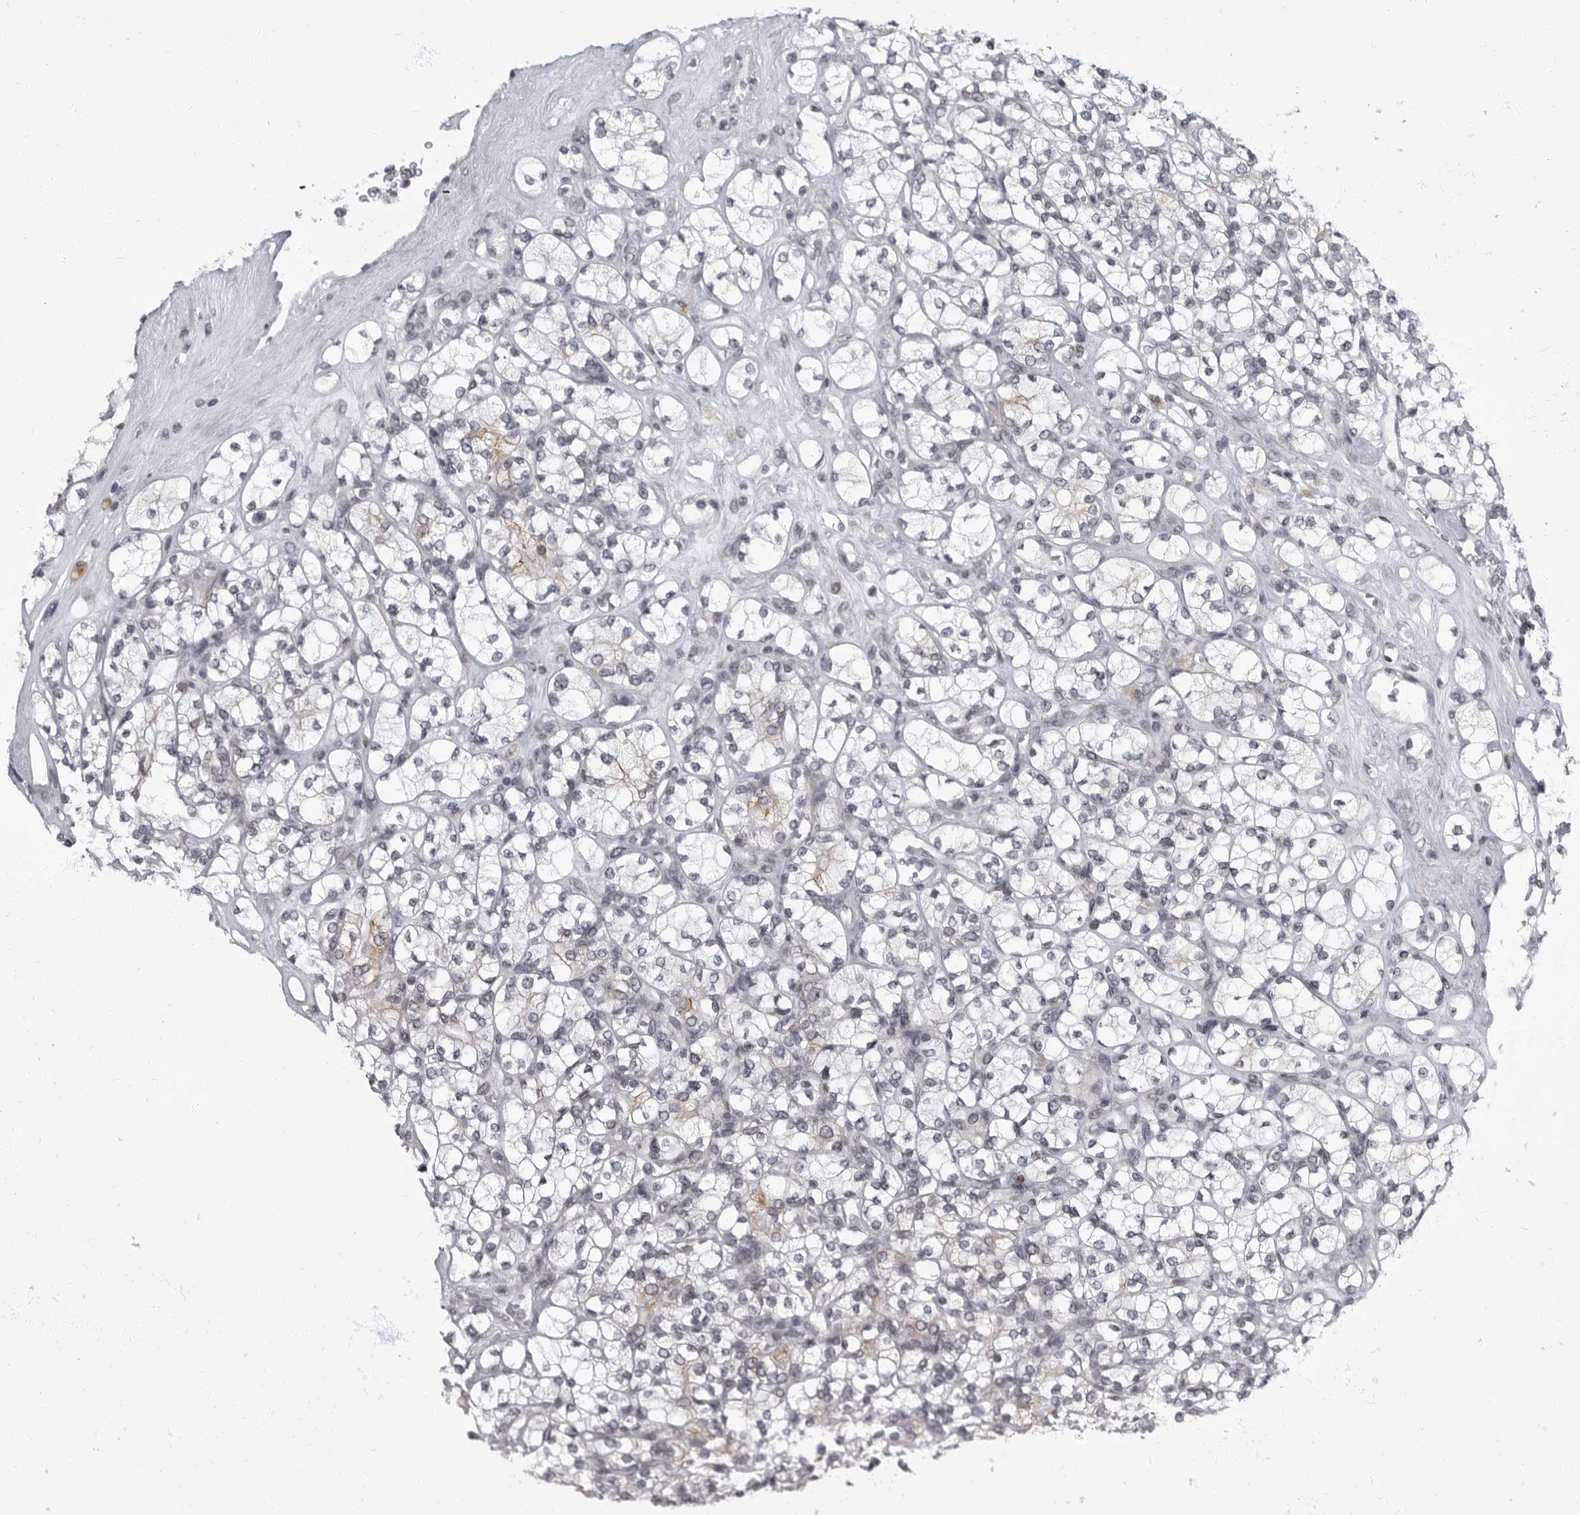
{"staining": {"intensity": "weak", "quantity": "25%-75%", "location": "cytoplasmic/membranous"}, "tissue": "renal cancer", "cell_type": "Tumor cells", "image_type": "cancer", "snomed": [{"axis": "morphology", "description": "Adenocarcinoma, NOS"}, {"axis": "topography", "description": "Kidney"}], "caption": "Protein expression analysis of human renal adenocarcinoma reveals weak cytoplasmic/membranous staining in about 25%-75% of tumor cells. (IHC, brightfield microscopy, high magnification).", "gene": "EVI5", "patient": {"sex": "male", "age": 77}}